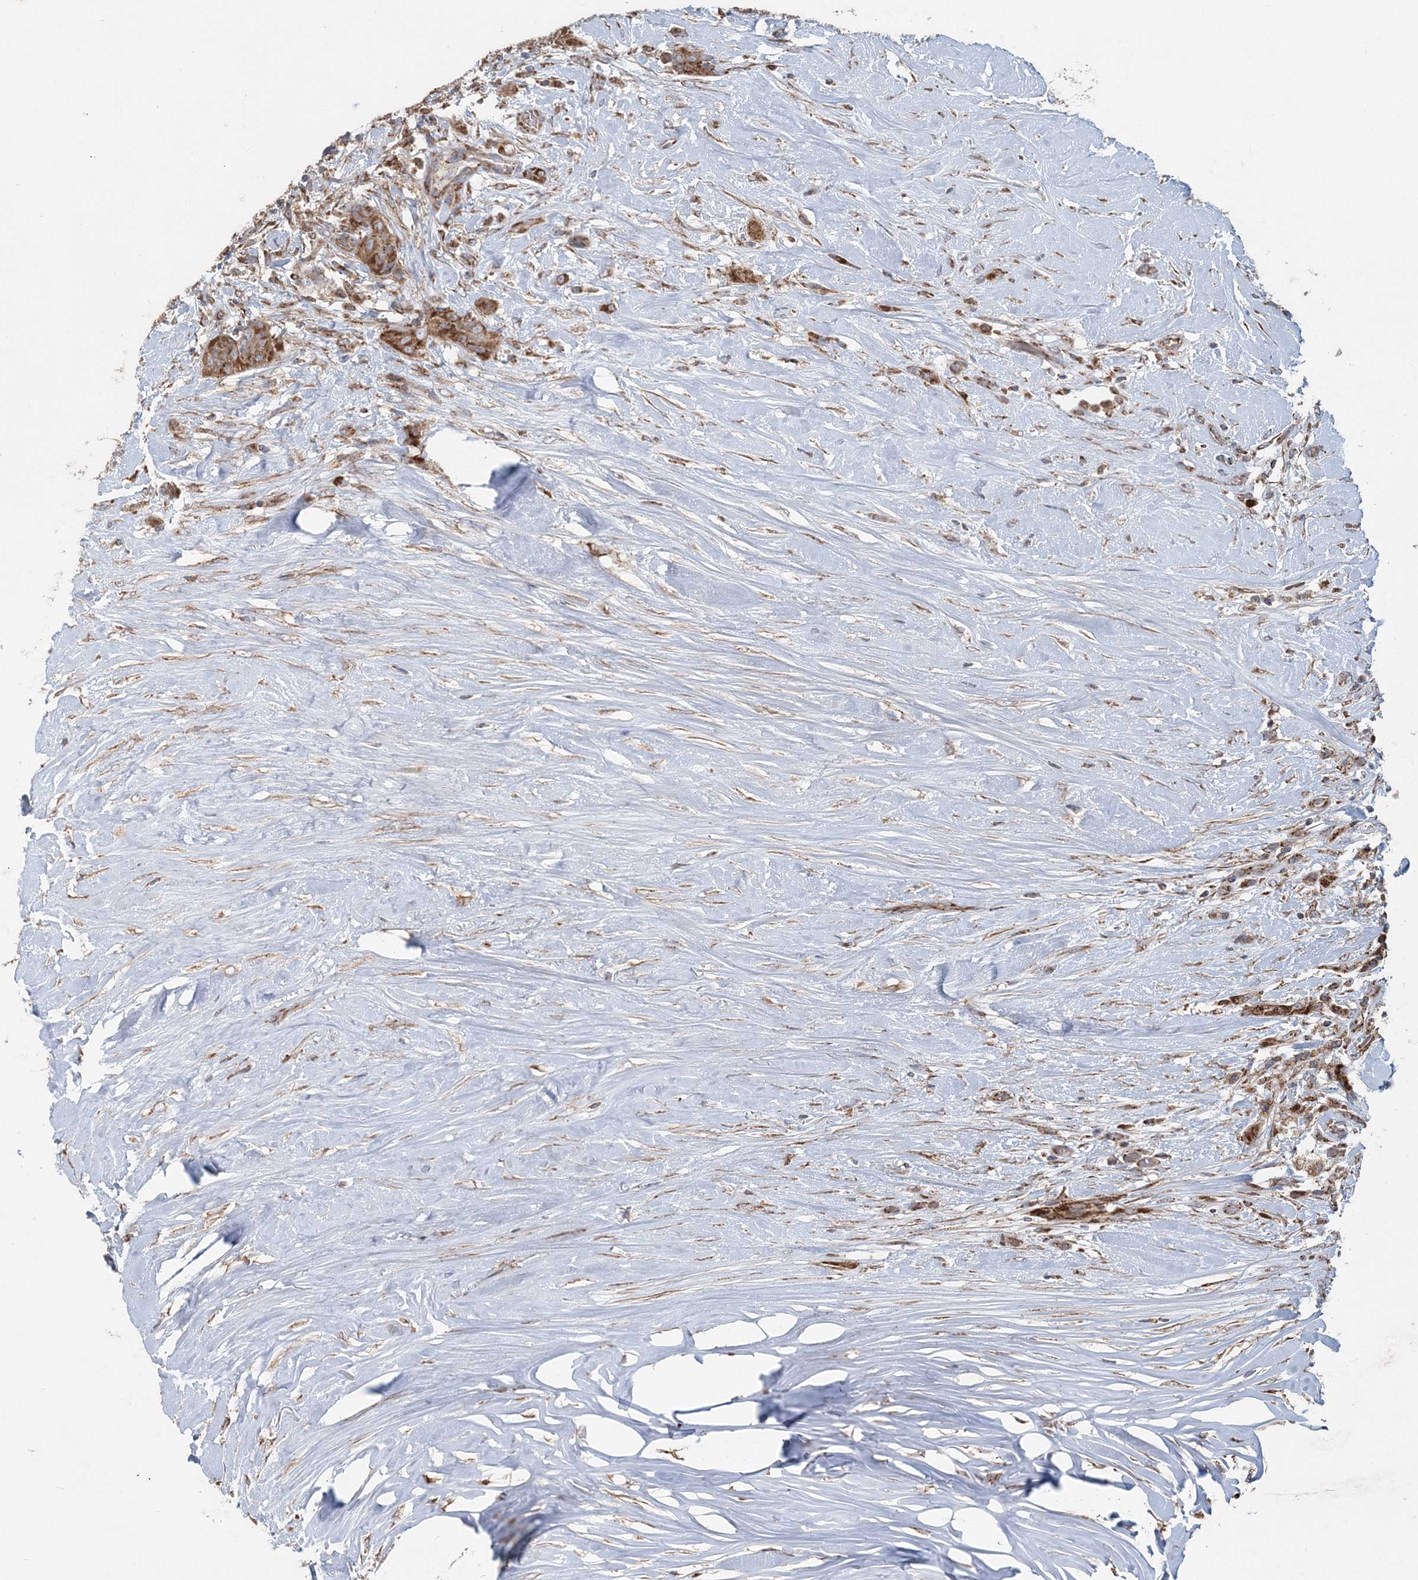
{"staining": {"intensity": "moderate", "quantity": ">75%", "location": "cytoplasmic/membranous"}, "tissue": "thyroid cancer", "cell_type": "Tumor cells", "image_type": "cancer", "snomed": [{"axis": "morphology", "description": "Papillary adenocarcinoma, NOS"}, {"axis": "topography", "description": "Thyroid gland"}], "caption": "A high-resolution histopathology image shows immunohistochemistry (IHC) staining of thyroid cancer (papillary adenocarcinoma), which displays moderate cytoplasmic/membranous positivity in approximately >75% of tumor cells.", "gene": "LRPPRC", "patient": {"sex": "female", "age": 59}}